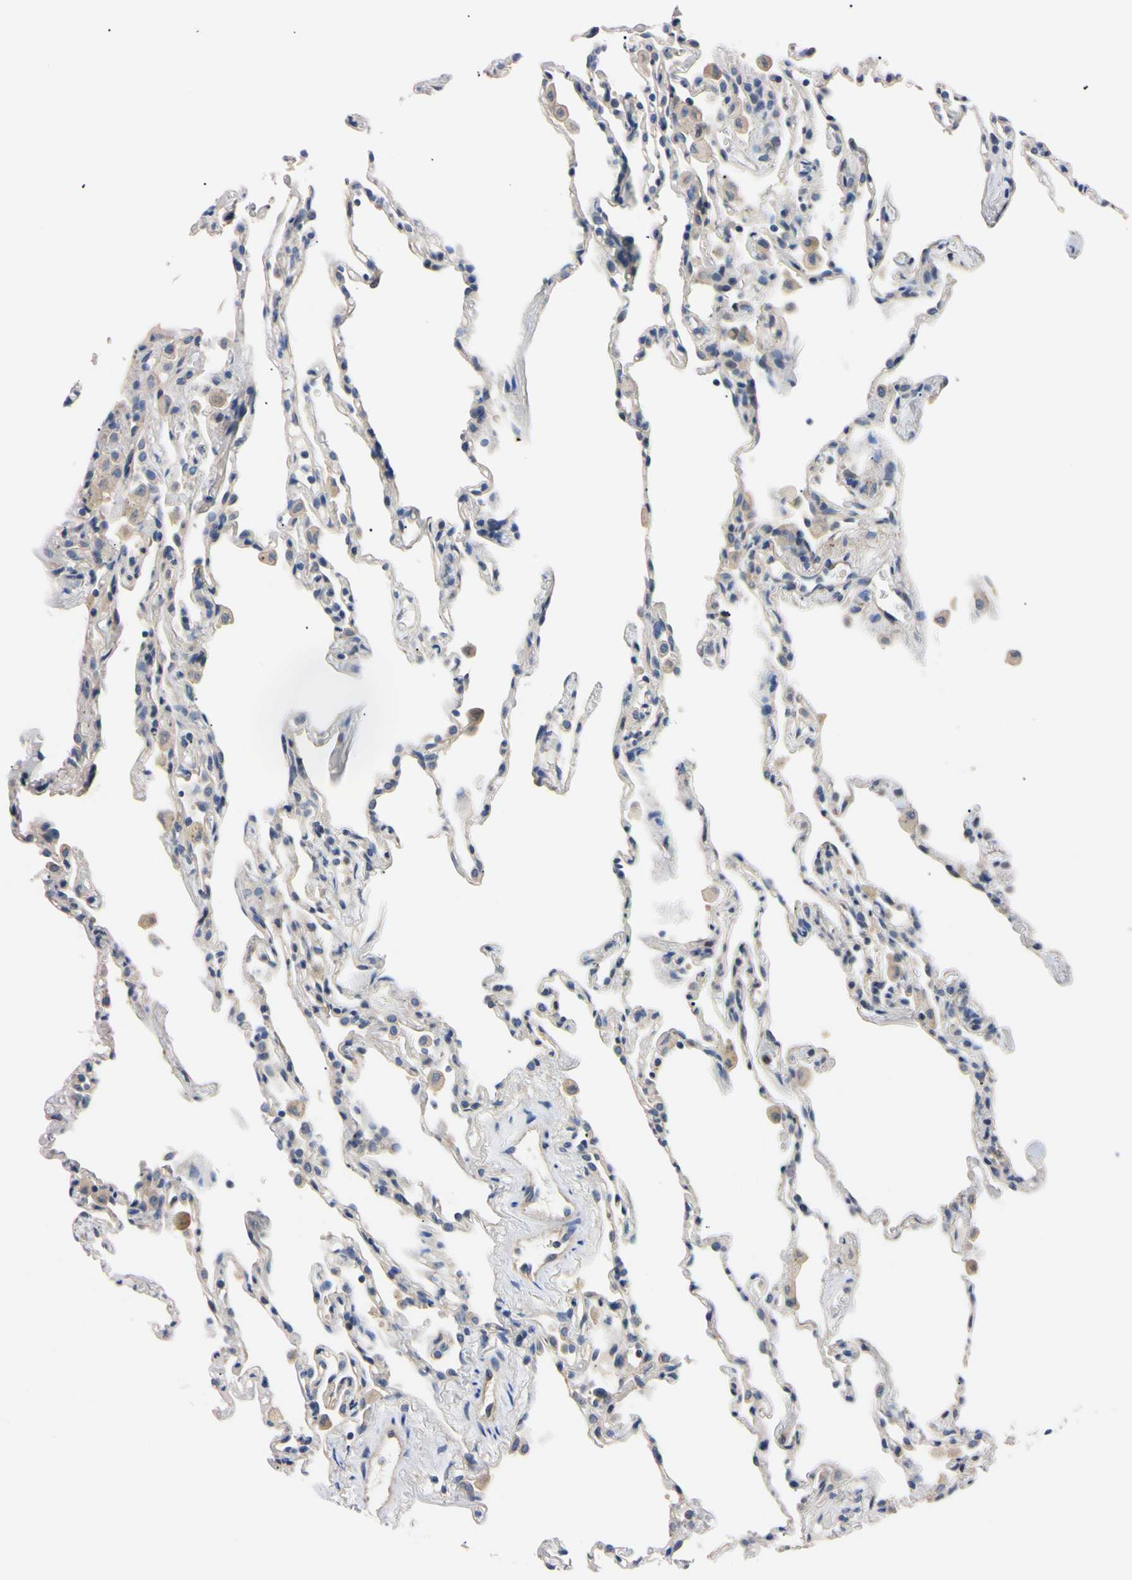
{"staining": {"intensity": "weak", "quantity": "<25%", "location": "none"}, "tissue": "lung", "cell_type": "Alveolar cells", "image_type": "normal", "snomed": [{"axis": "morphology", "description": "Normal tissue, NOS"}, {"axis": "topography", "description": "Lung"}], "caption": "Benign lung was stained to show a protein in brown. There is no significant staining in alveolar cells. (Brightfield microscopy of DAB immunohistochemistry at high magnification).", "gene": "RARS1", "patient": {"sex": "male", "age": 59}}